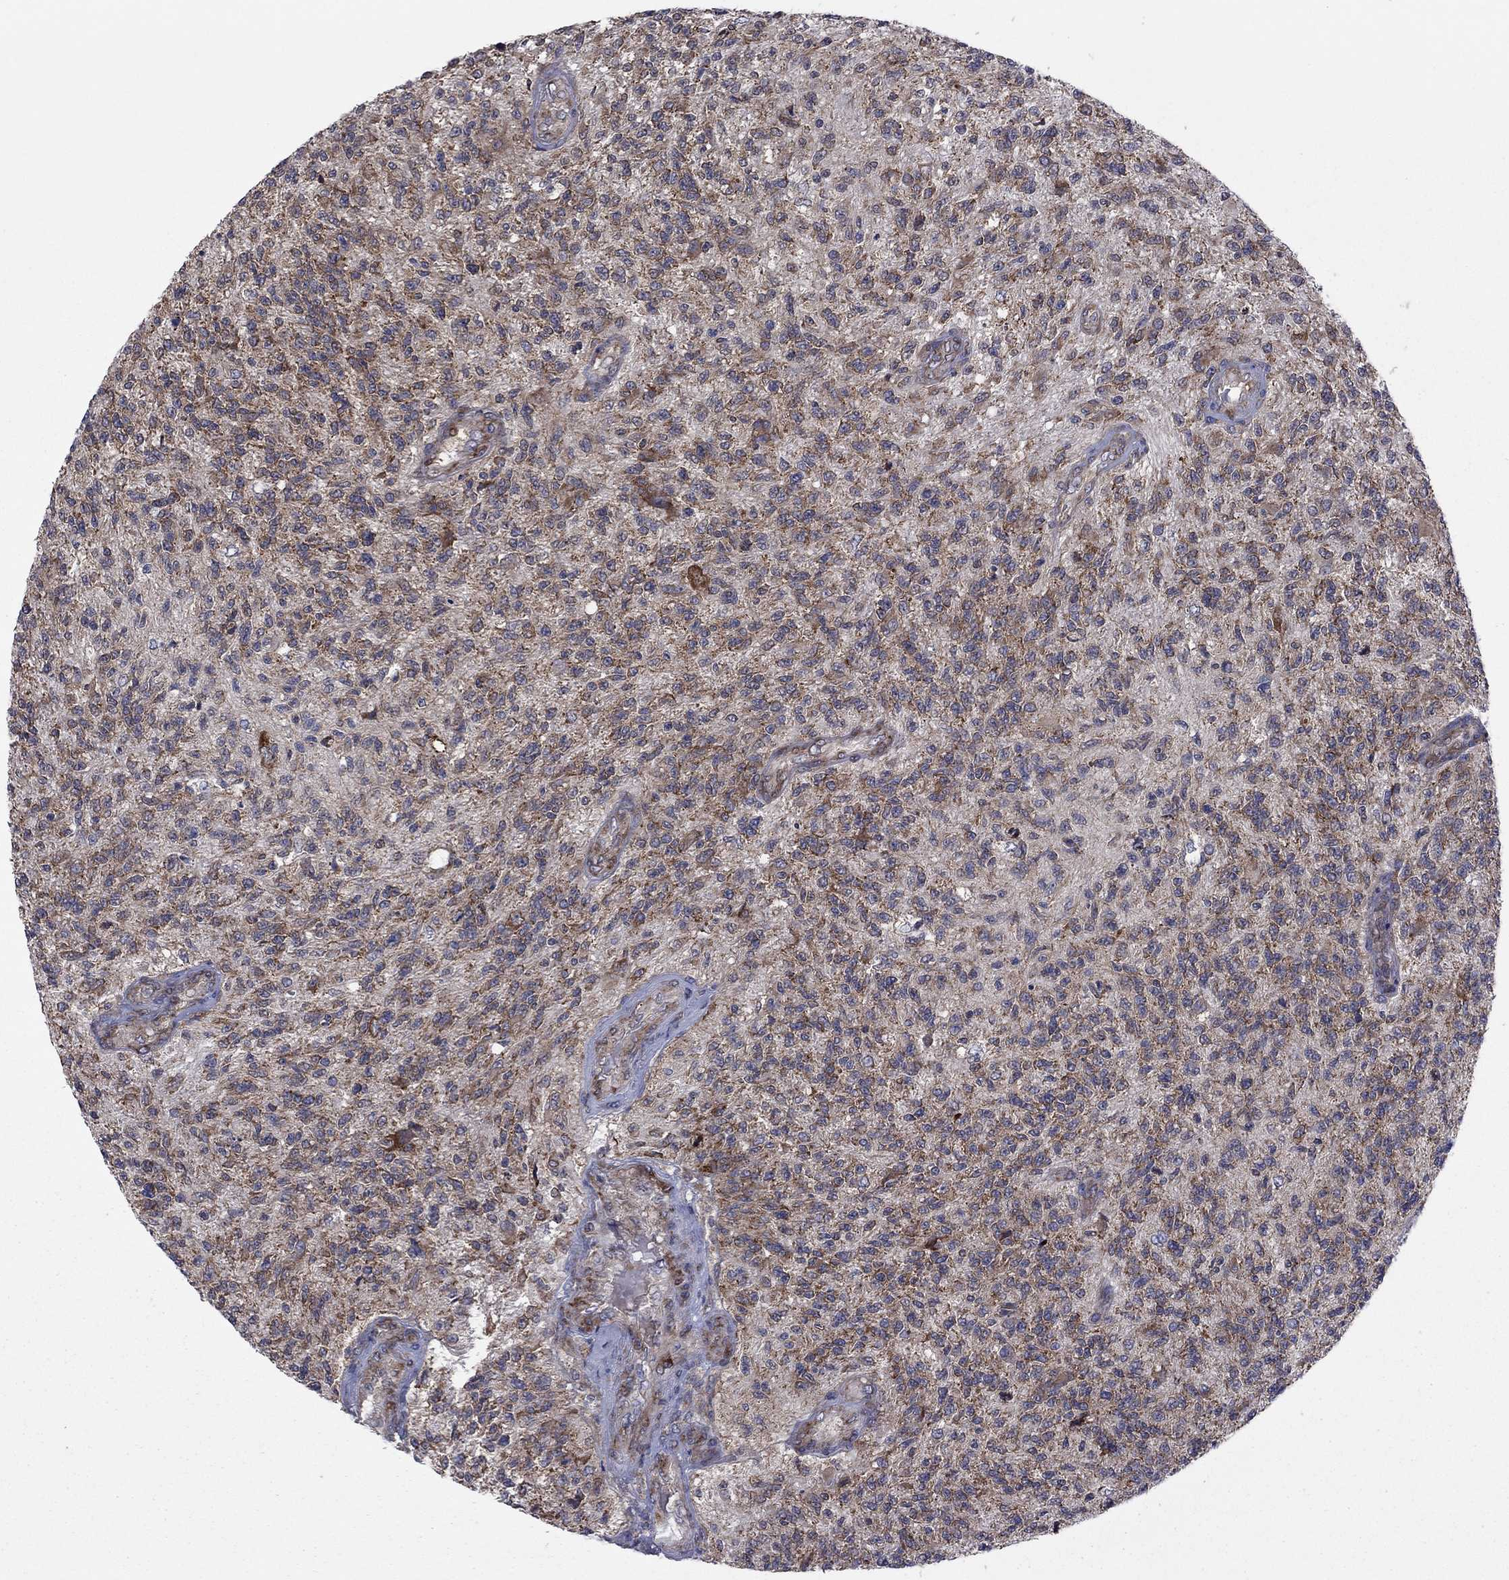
{"staining": {"intensity": "strong", "quantity": "25%-75%", "location": "cytoplasmic/membranous"}, "tissue": "glioma", "cell_type": "Tumor cells", "image_type": "cancer", "snomed": [{"axis": "morphology", "description": "Glioma, malignant, High grade"}, {"axis": "topography", "description": "Brain"}], "caption": "Protein staining by immunohistochemistry shows strong cytoplasmic/membranous staining in approximately 25%-75% of tumor cells in high-grade glioma (malignant).", "gene": "GPR155", "patient": {"sex": "male", "age": 56}}